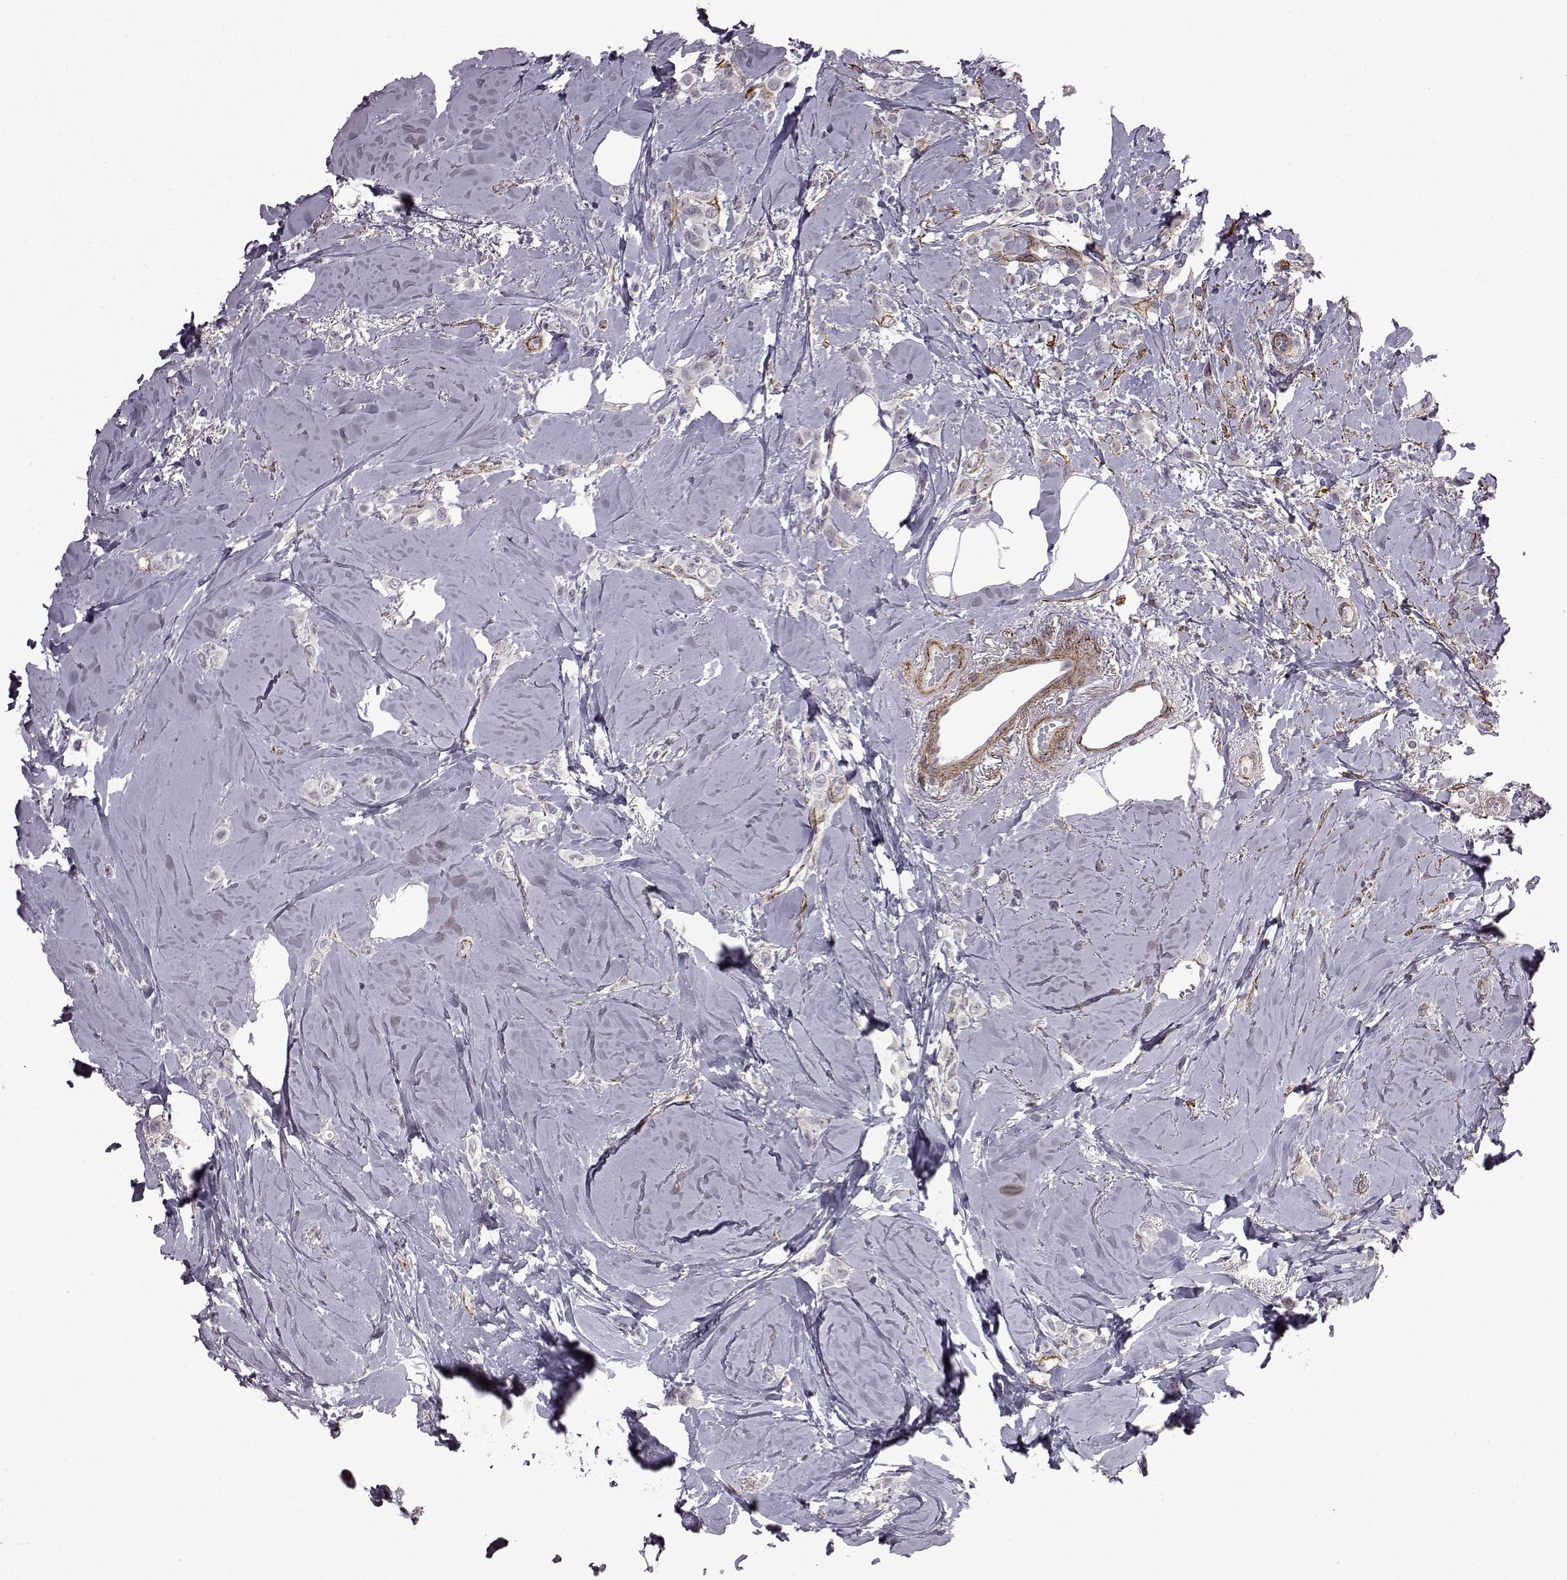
{"staining": {"intensity": "negative", "quantity": "none", "location": "none"}, "tissue": "breast cancer", "cell_type": "Tumor cells", "image_type": "cancer", "snomed": [{"axis": "morphology", "description": "Lobular carcinoma"}, {"axis": "topography", "description": "Breast"}], "caption": "The micrograph demonstrates no staining of tumor cells in breast cancer (lobular carcinoma). (DAB (3,3'-diaminobenzidine) IHC visualized using brightfield microscopy, high magnification).", "gene": "SYNPO2", "patient": {"sex": "female", "age": 66}}